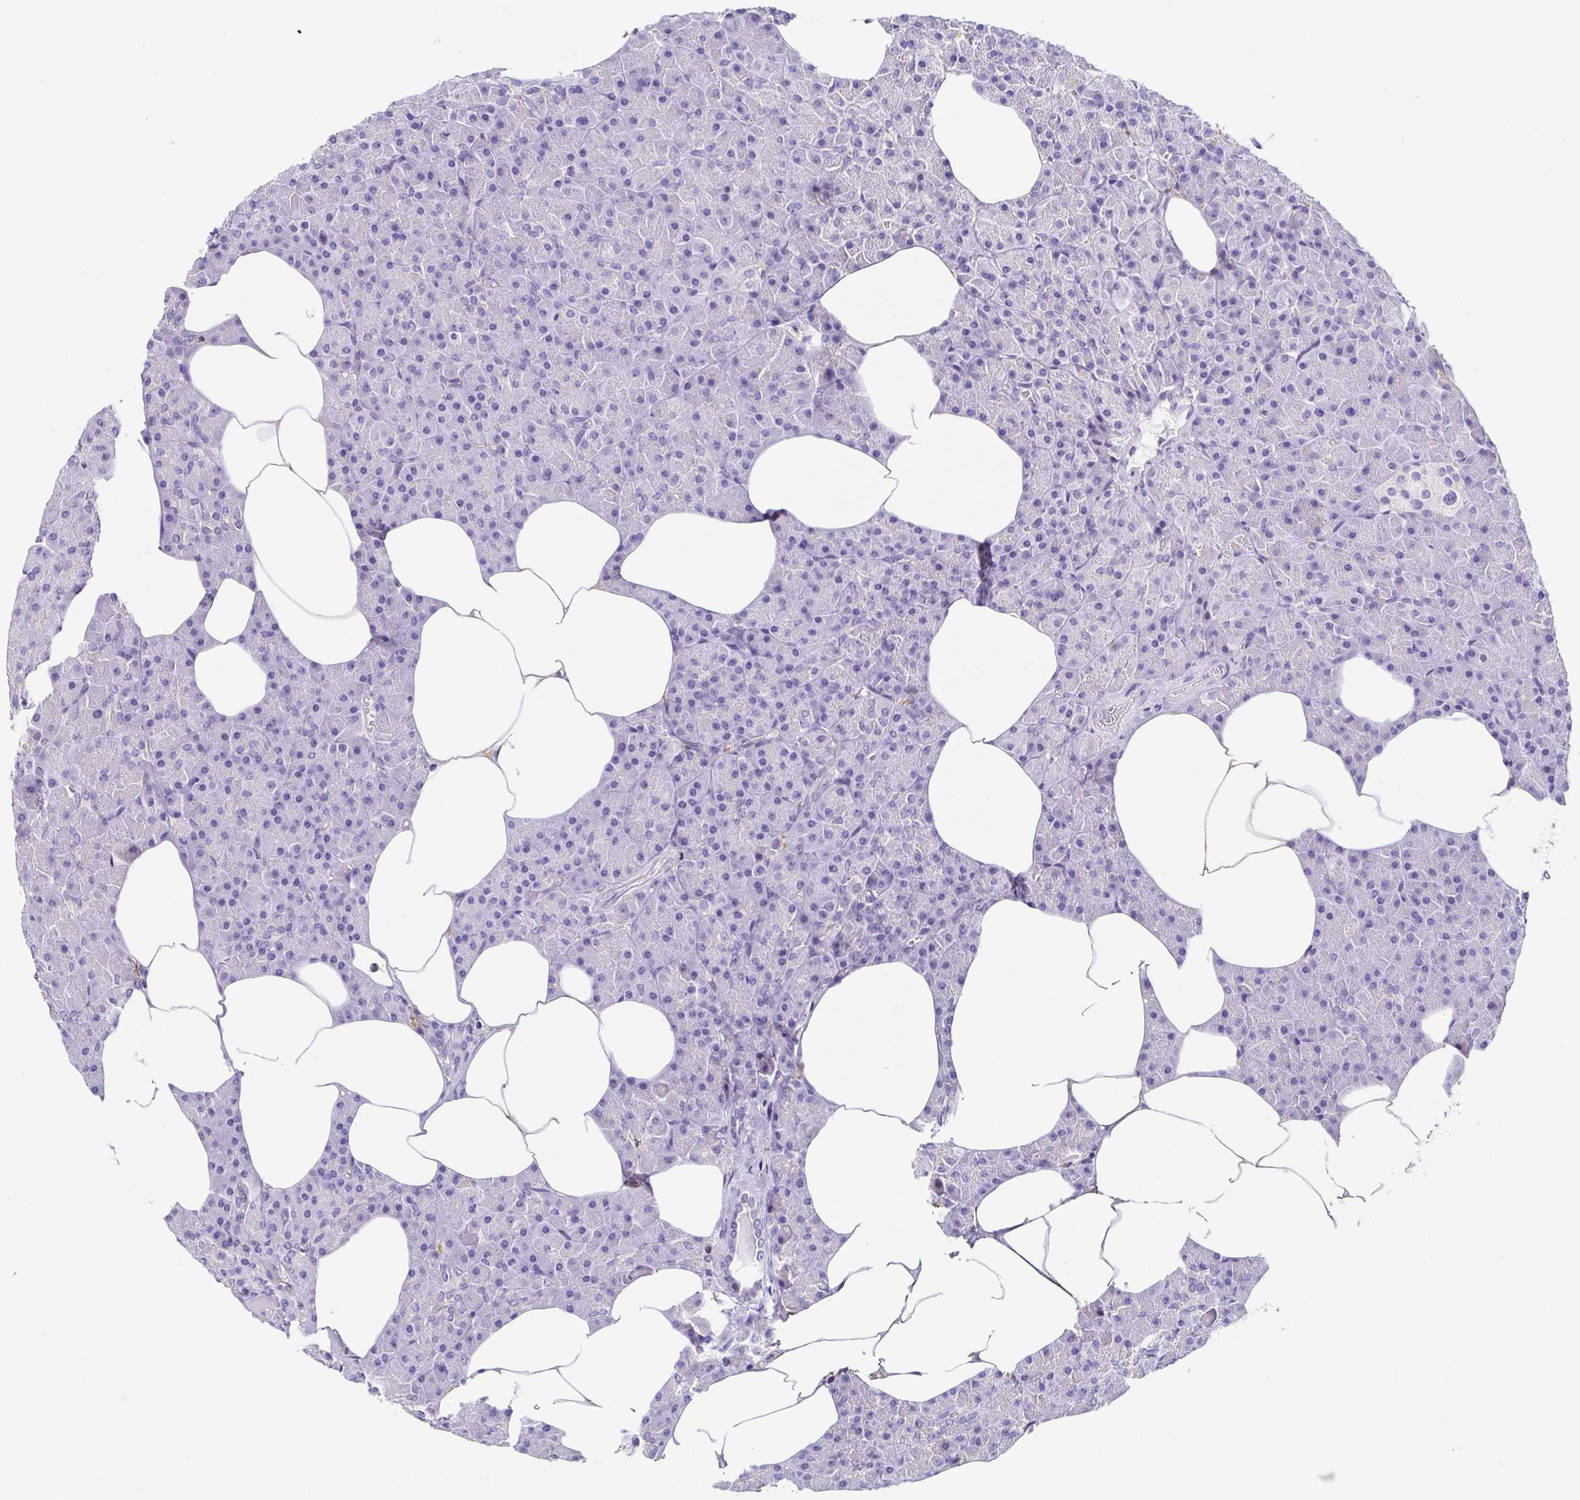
{"staining": {"intensity": "negative", "quantity": "none", "location": "none"}, "tissue": "pancreas", "cell_type": "Exocrine glandular cells", "image_type": "normal", "snomed": [{"axis": "morphology", "description": "Normal tissue, NOS"}, {"axis": "topography", "description": "Pancreas"}], "caption": "IHC of benign pancreas displays no staining in exocrine glandular cells. Brightfield microscopy of immunohistochemistry (IHC) stained with DAB (3,3'-diaminobenzidine) (brown) and hematoxylin (blue), captured at high magnification.", "gene": "ANXA10", "patient": {"sex": "female", "age": 45}}